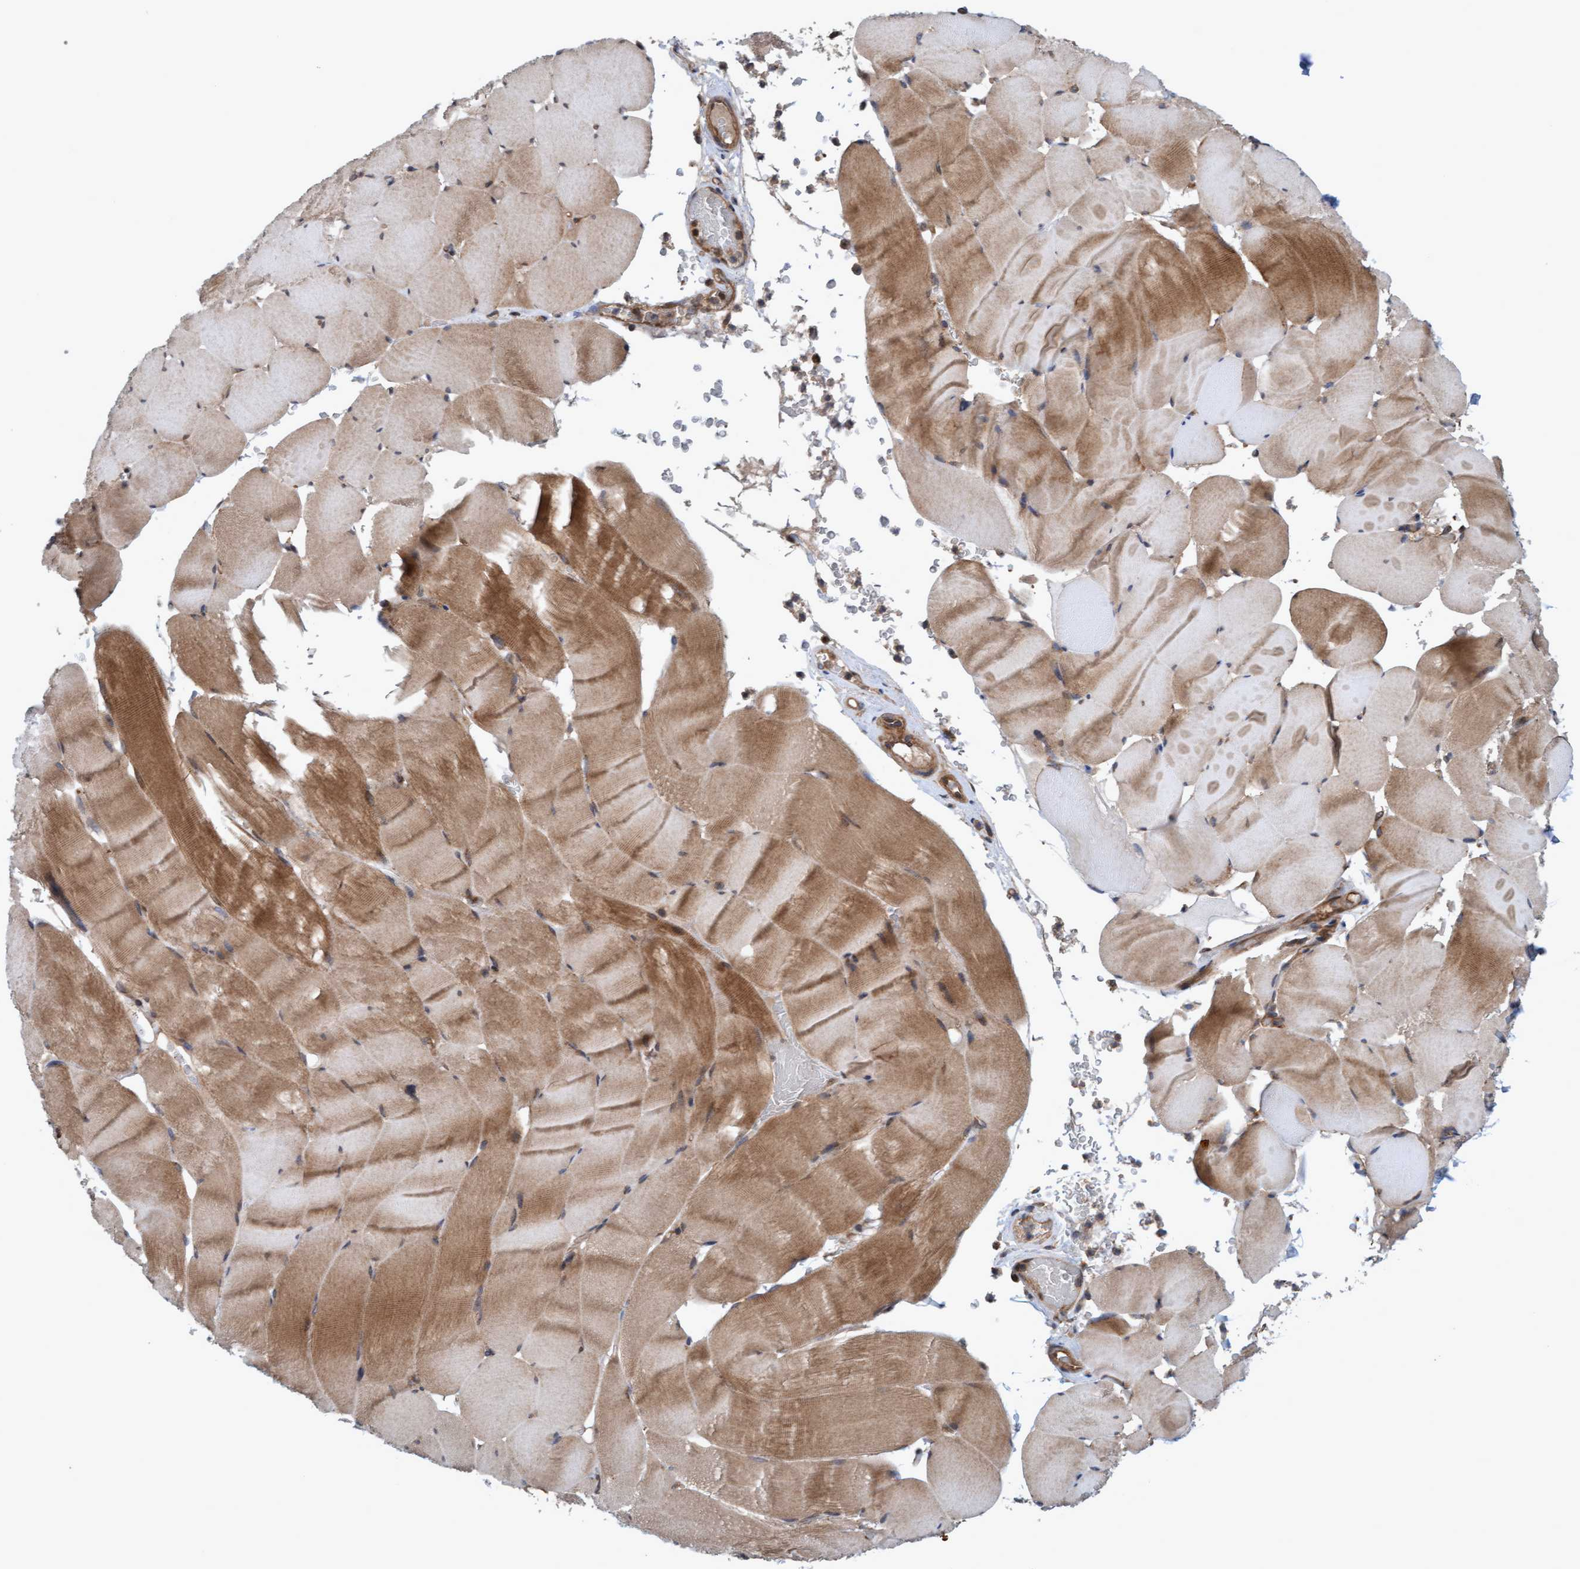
{"staining": {"intensity": "moderate", "quantity": ">75%", "location": "cytoplasmic/membranous"}, "tissue": "skeletal muscle", "cell_type": "Myocytes", "image_type": "normal", "snomed": [{"axis": "morphology", "description": "Normal tissue, NOS"}, {"axis": "topography", "description": "Skeletal muscle"}], "caption": "Immunohistochemistry (IHC) staining of normal skeletal muscle, which reveals medium levels of moderate cytoplasmic/membranous staining in approximately >75% of myocytes indicating moderate cytoplasmic/membranous protein expression. The staining was performed using DAB (brown) for protein detection and nuclei were counterstained in hematoxylin (blue).", "gene": "ERAL1", "patient": {"sex": "male", "age": 62}}